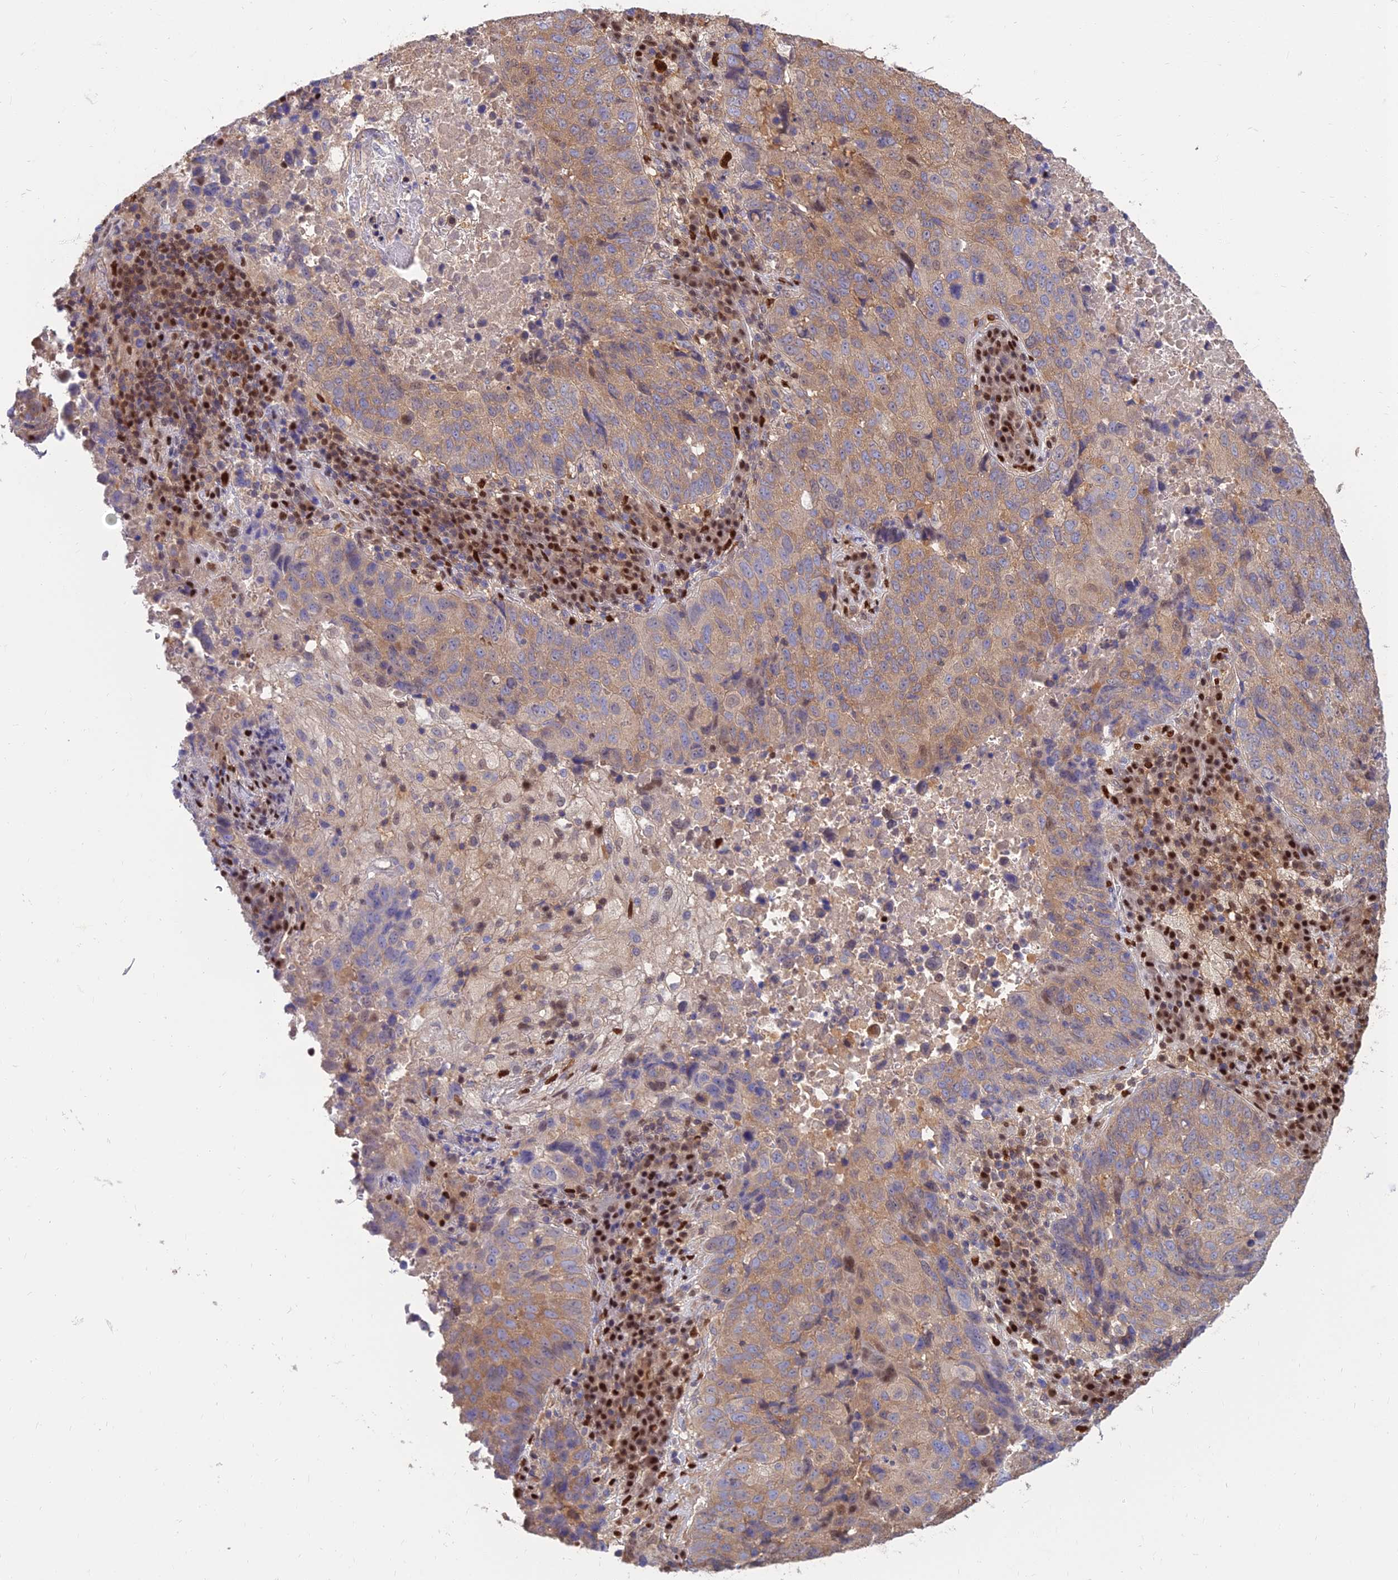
{"staining": {"intensity": "moderate", "quantity": ">75%", "location": "cytoplasmic/membranous"}, "tissue": "lung cancer", "cell_type": "Tumor cells", "image_type": "cancer", "snomed": [{"axis": "morphology", "description": "Squamous cell carcinoma, NOS"}, {"axis": "topography", "description": "Lung"}], "caption": "DAB immunohistochemical staining of lung cancer (squamous cell carcinoma) displays moderate cytoplasmic/membranous protein positivity in about >75% of tumor cells.", "gene": "DNPEP", "patient": {"sex": "male", "age": 73}}